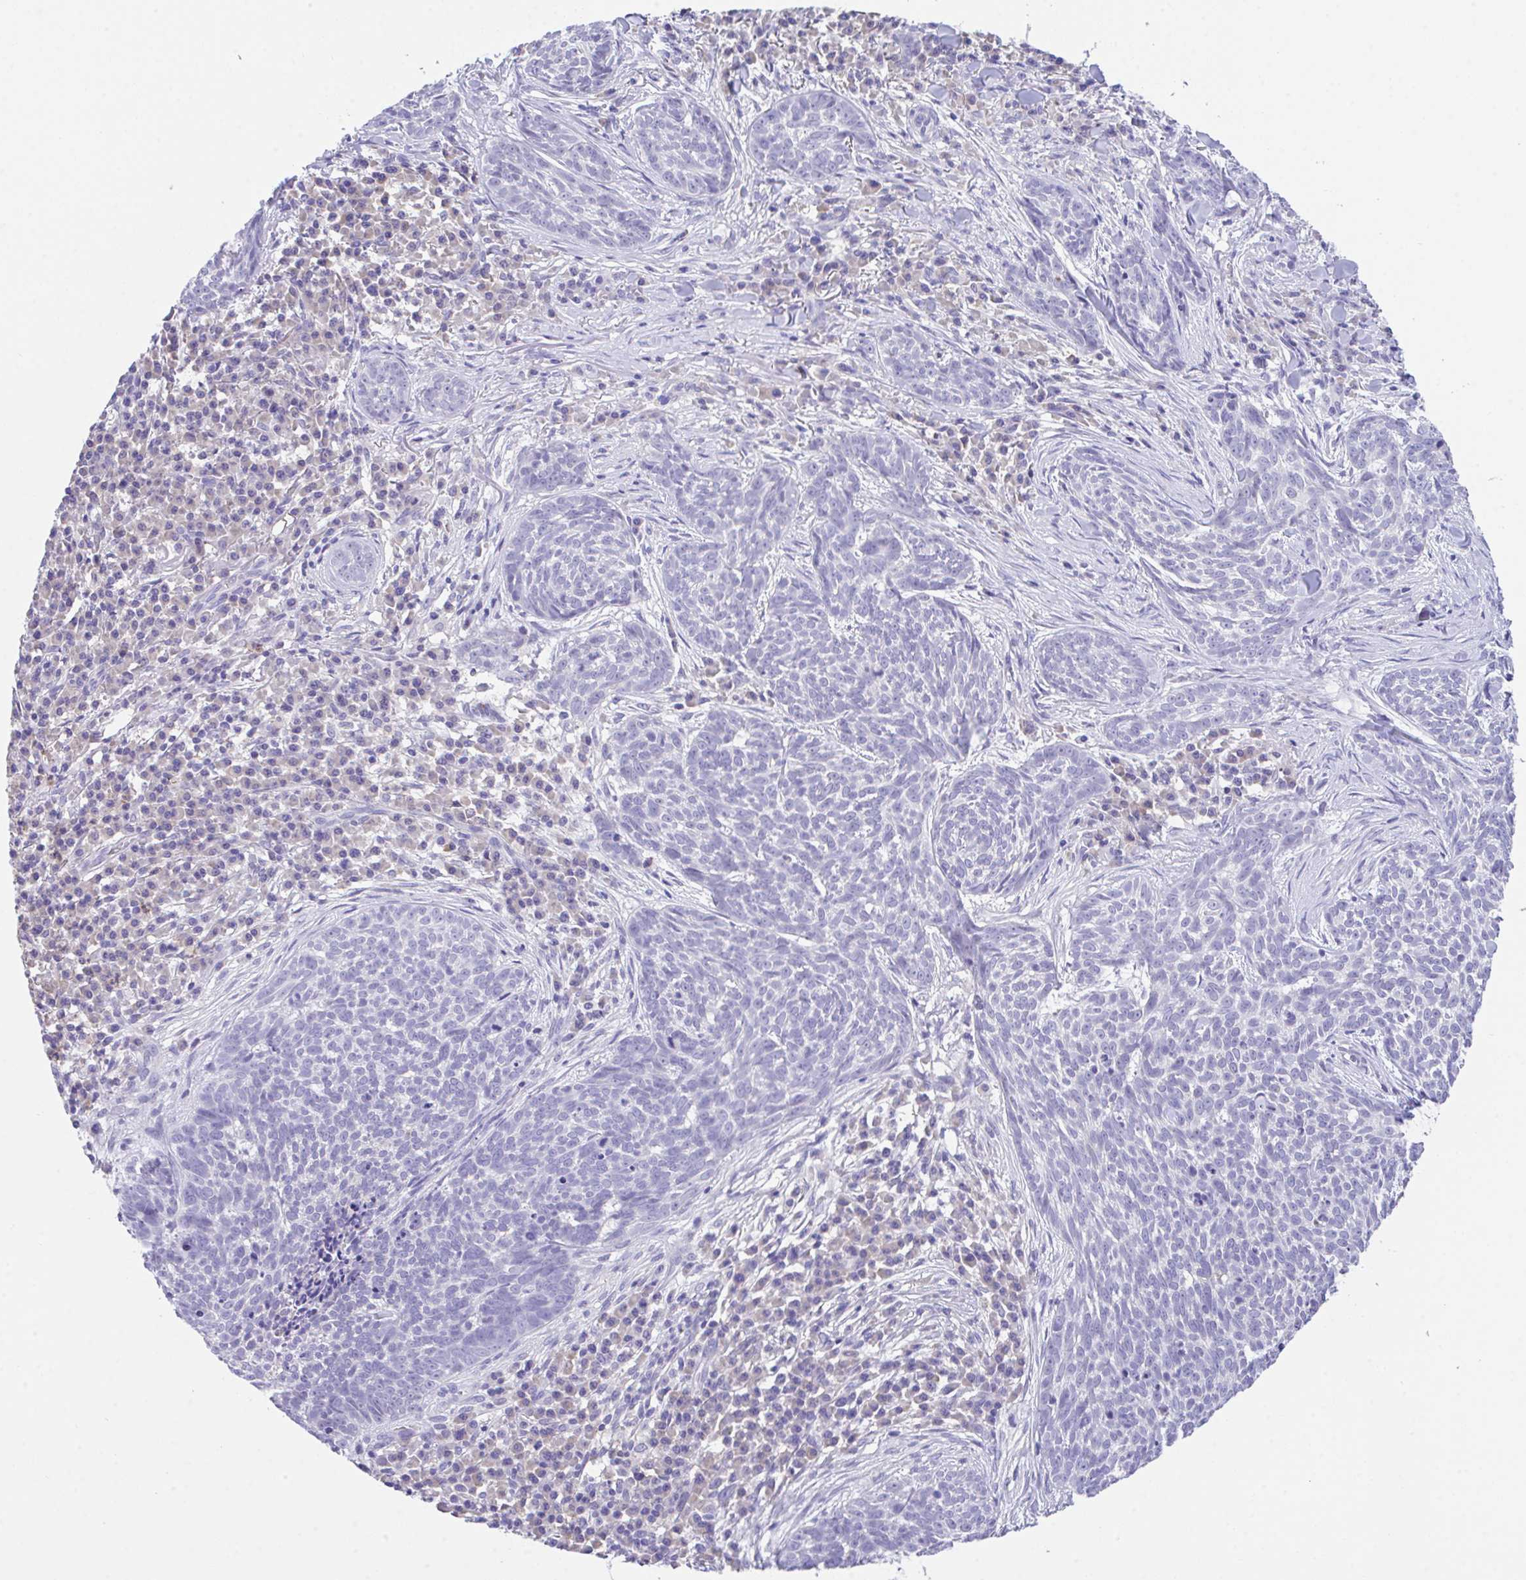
{"staining": {"intensity": "negative", "quantity": "none", "location": "none"}, "tissue": "skin cancer", "cell_type": "Tumor cells", "image_type": "cancer", "snomed": [{"axis": "morphology", "description": "Basal cell carcinoma"}, {"axis": "topography", "description": "Skin"}], "caption": "Tumor cells show no significant protein staining in skin cancer.", "gene": "HOXB4", "patient": {"sex": "female", "age": 93}}